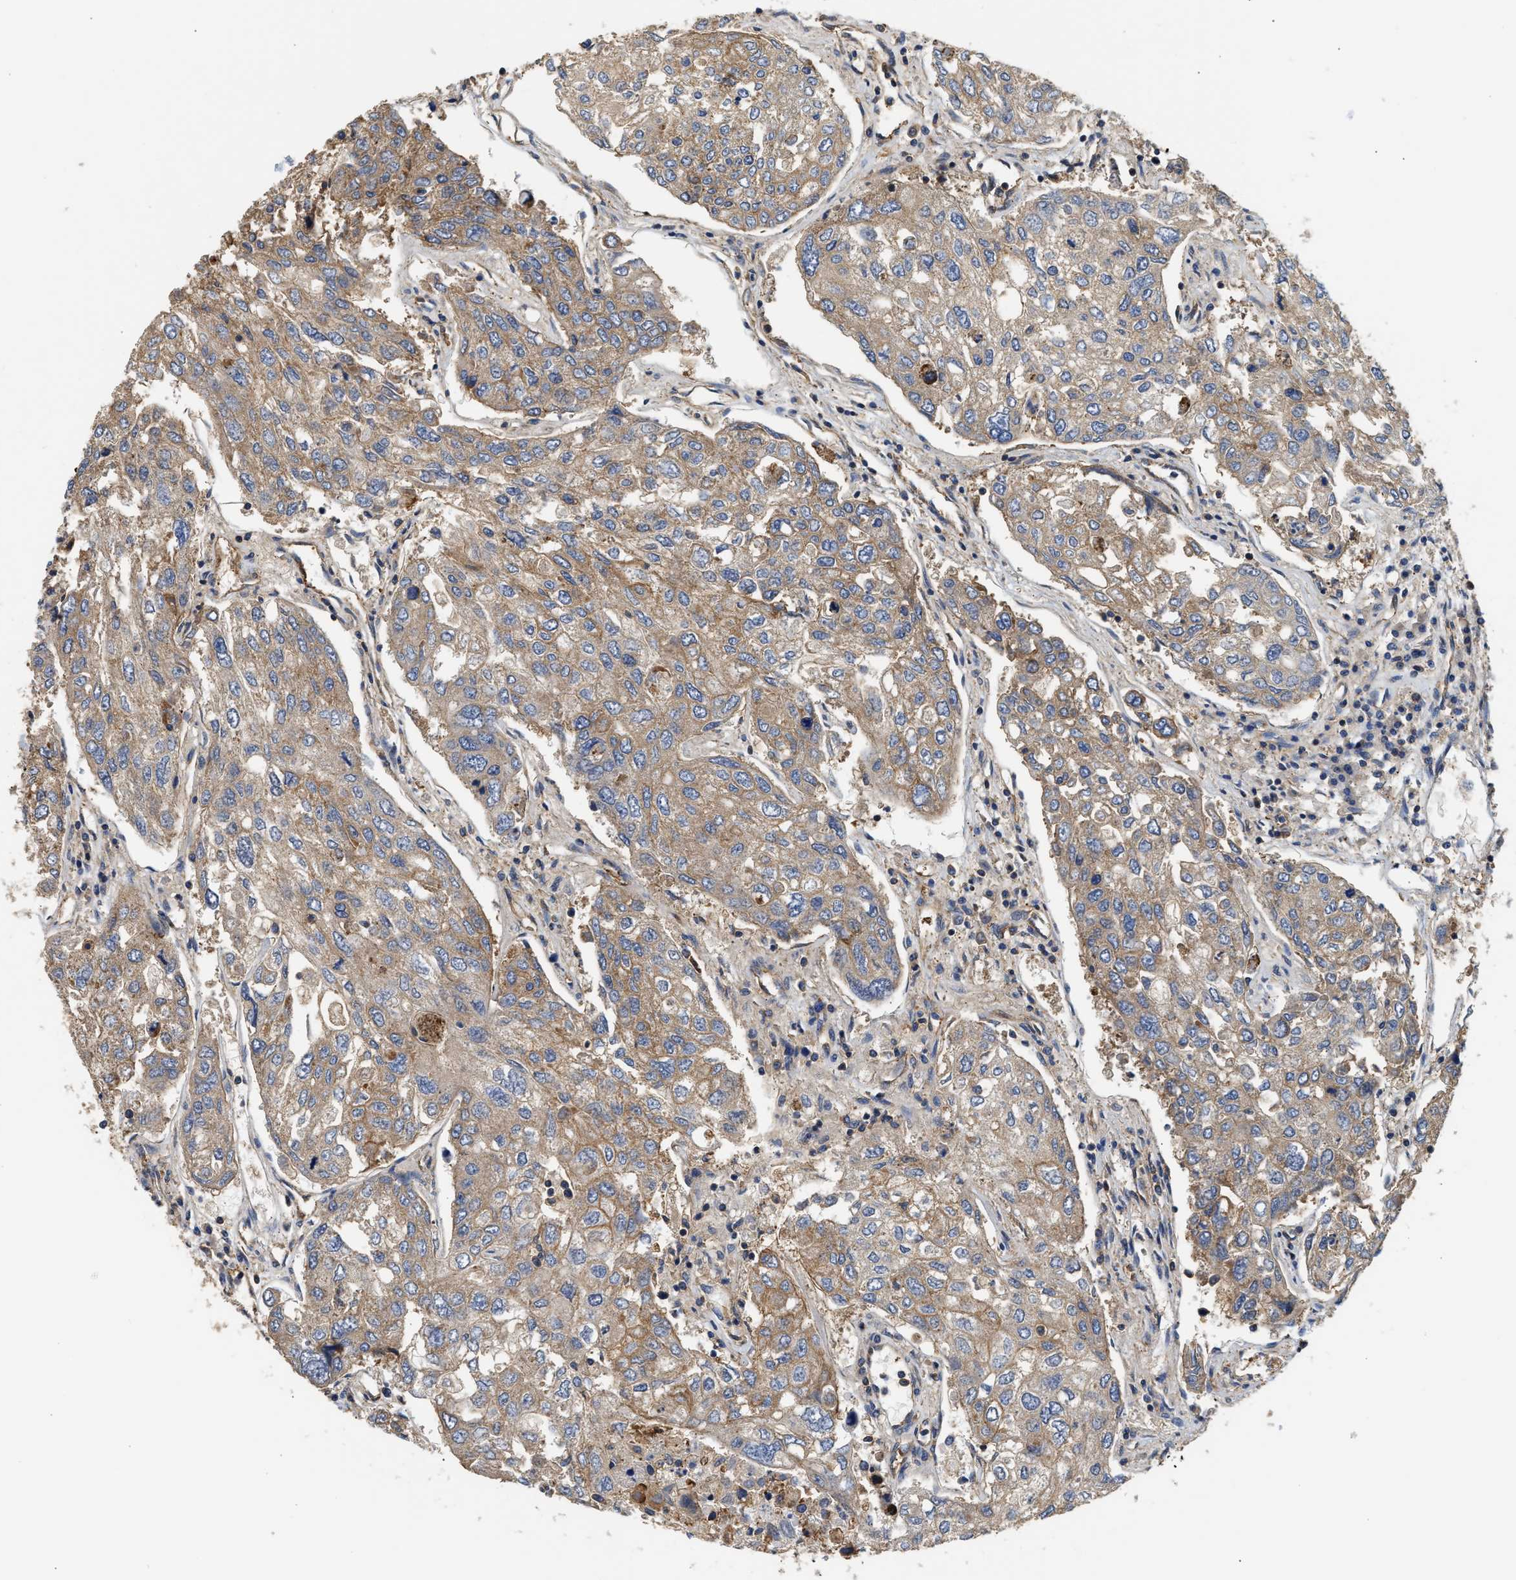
{"staining": {"intensity": "weak", "quantity": ">75%", "location": "cytoplasmic/membranous"}, "tissue": "urothelial cancer", "cell_type": "Tumor cells", "image_type": "cancer", "snomed": [{"axis": "morphology", "description": "Urothelial carcinoma, High grade"}, {"axis": "topography", "description": "Lymph node"}, {"axis": "topography", "description": "Urinary bladder"}], "caption": "Weak cytoplasmic/membranous protein expression is appreciated in about >75% of tumor cells in urothelial cancer. Using DAB (3,3'-diaminobenzidine) (brown) and hematoxylin (blue) stains, captured at high magnification using brightfield microscopy.", "gene": "SAMD9L", "patient": {"sex": "male", "age": 51}}